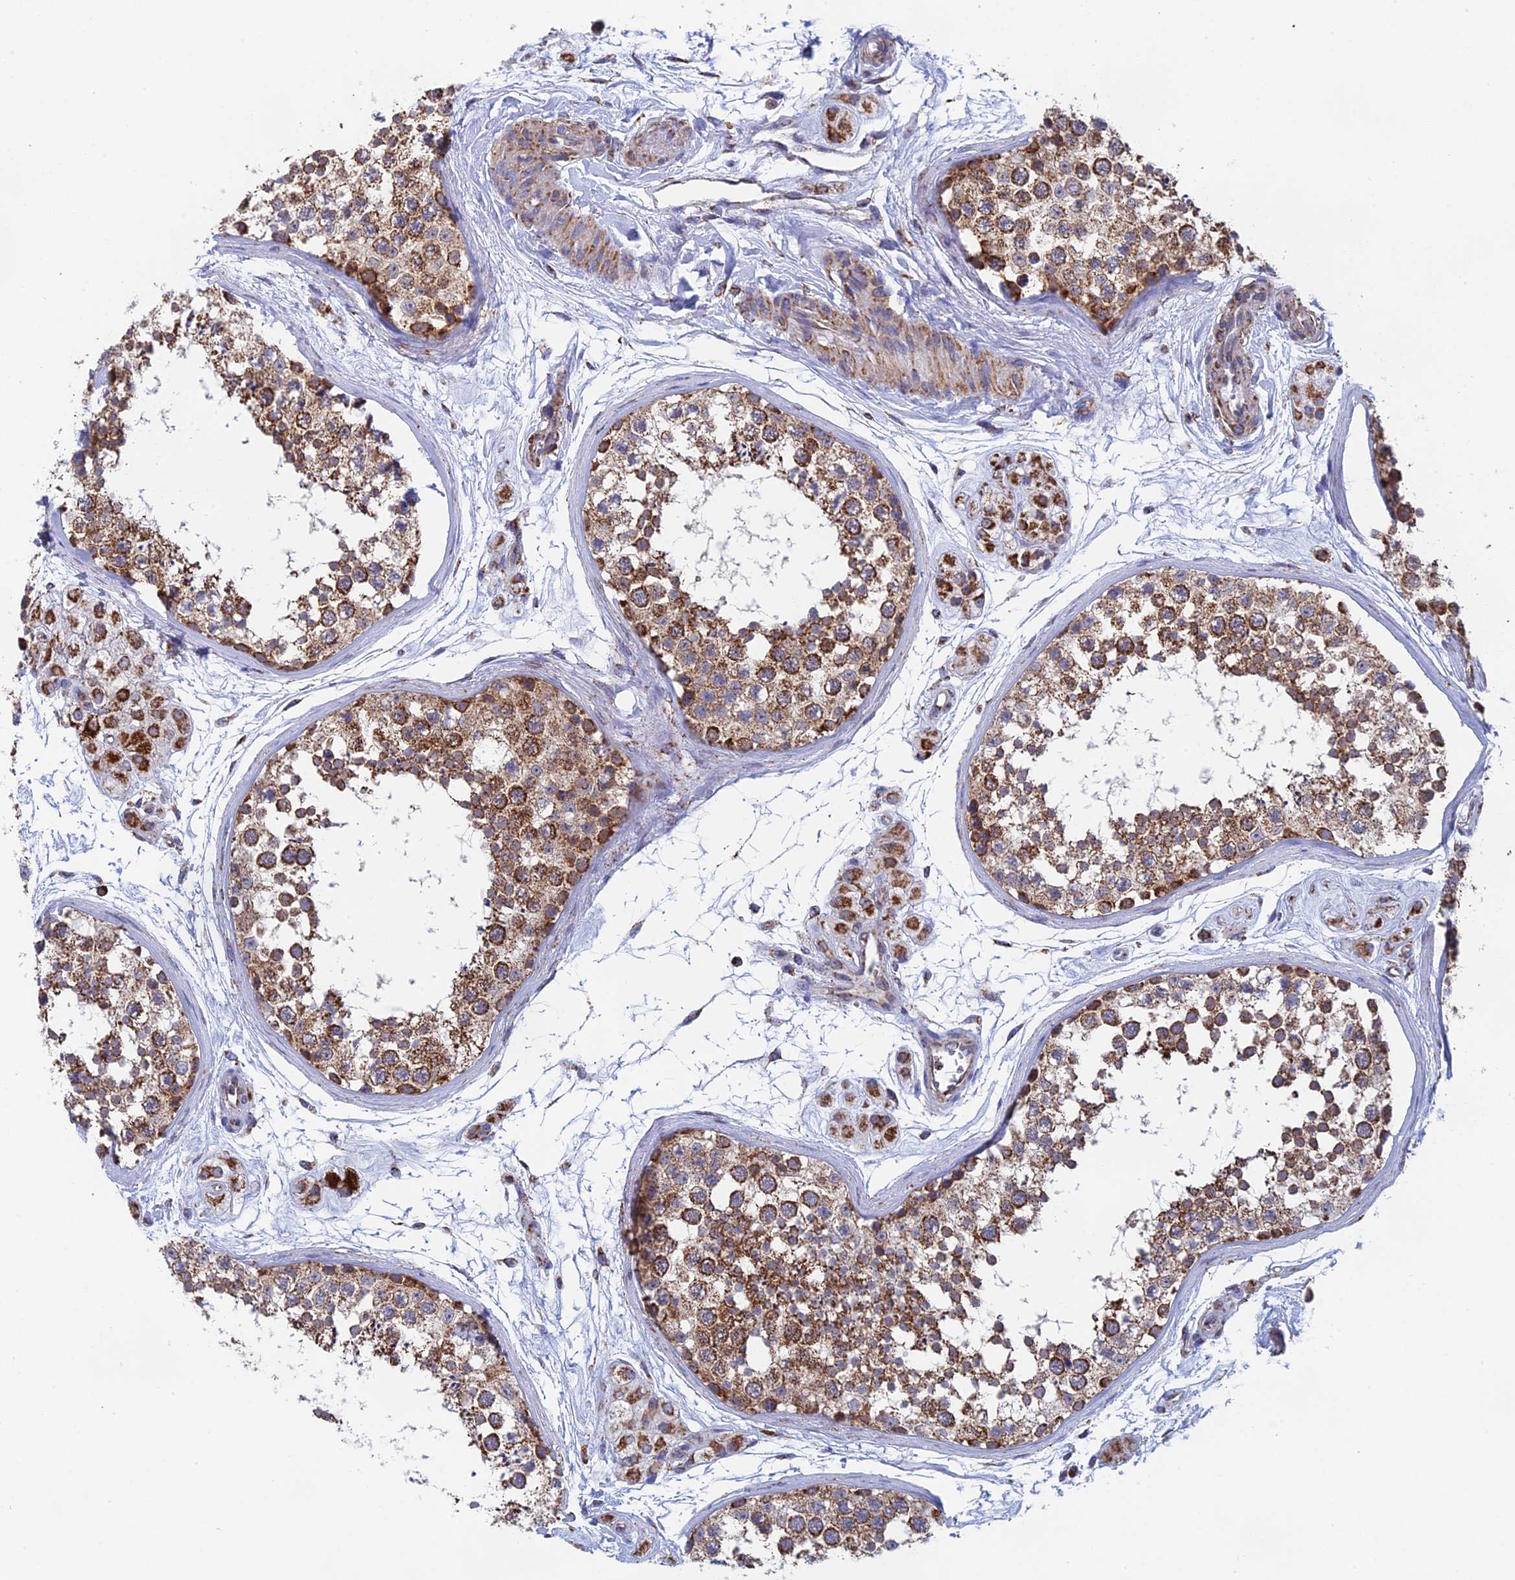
{"staining": {"intensity": "moderate", "quantity": ">75%", "location": "cytoplasmic/membranous"}, "tissue": "testis", "cell_type": "Cells in seminiferous ducts", "image_type": "normal", "snomed": [{"axis": "morphology", "description": "Normal tissue, NOS"}, {"axis": "topography", "description": "Testis"}], "caption": "Testis stained for a protein displays moderate cytoplasmic/membranous positivity in cells in seminiferous ducts.", "gene": "CDC16", "patient": {"sex": "male", "age": 56}}